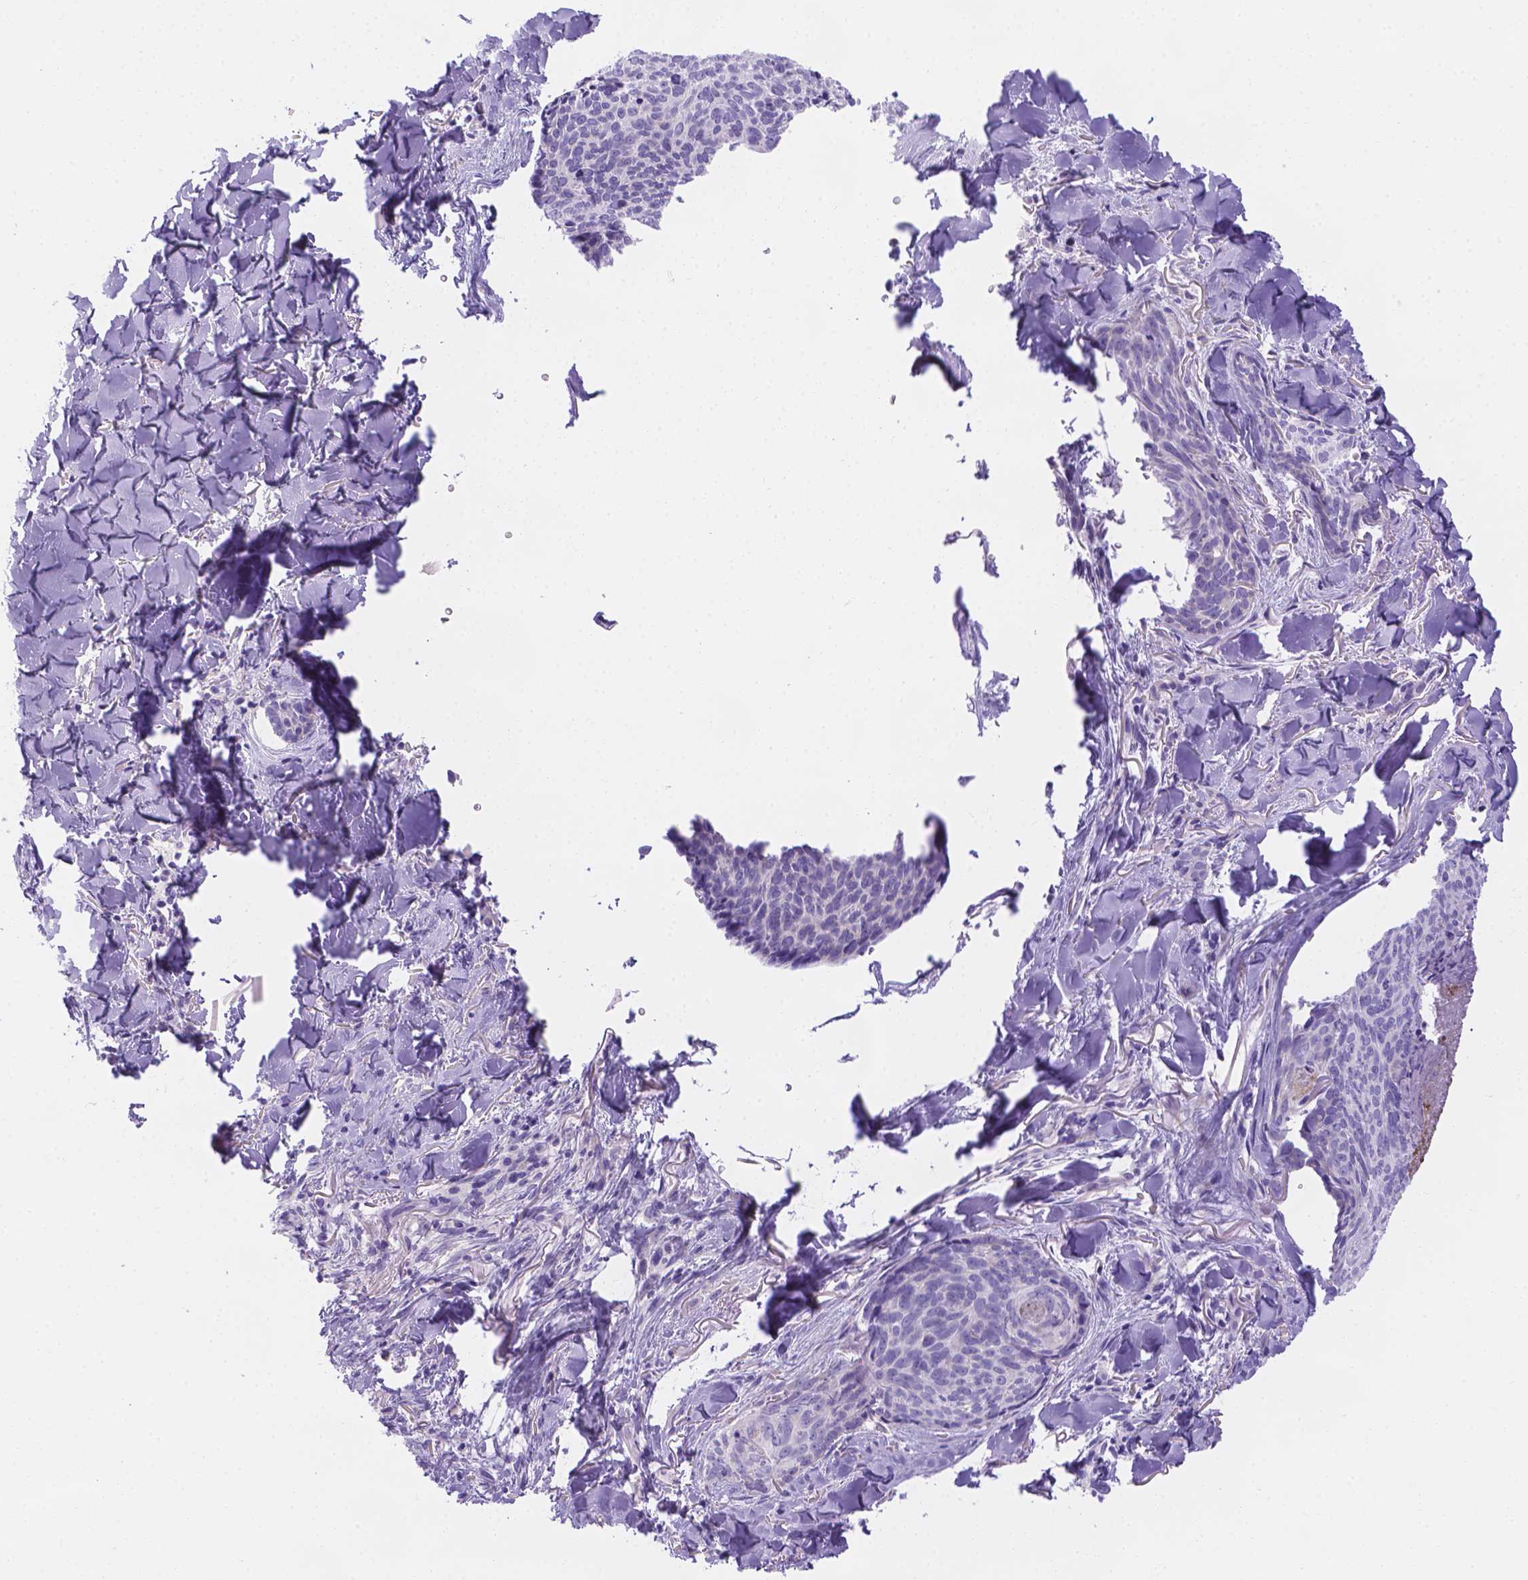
{"staining": {"intensity": "negative", "quantity": "none", "location": "none"}, "tissue": "skin cancer", "cell_type": "Tumor cells", "image_type": "cancer", "snomed": [{"axis": "morphology", "description": "Basal cell carcinoma"}, {"axis": "topography", "description": "Skin"}], "caption": "Tumor cells show no significant protein expression in skin basal cell carcinoma.", "gene": "MLN", "patient": {"sex": "female", "age": 82}}